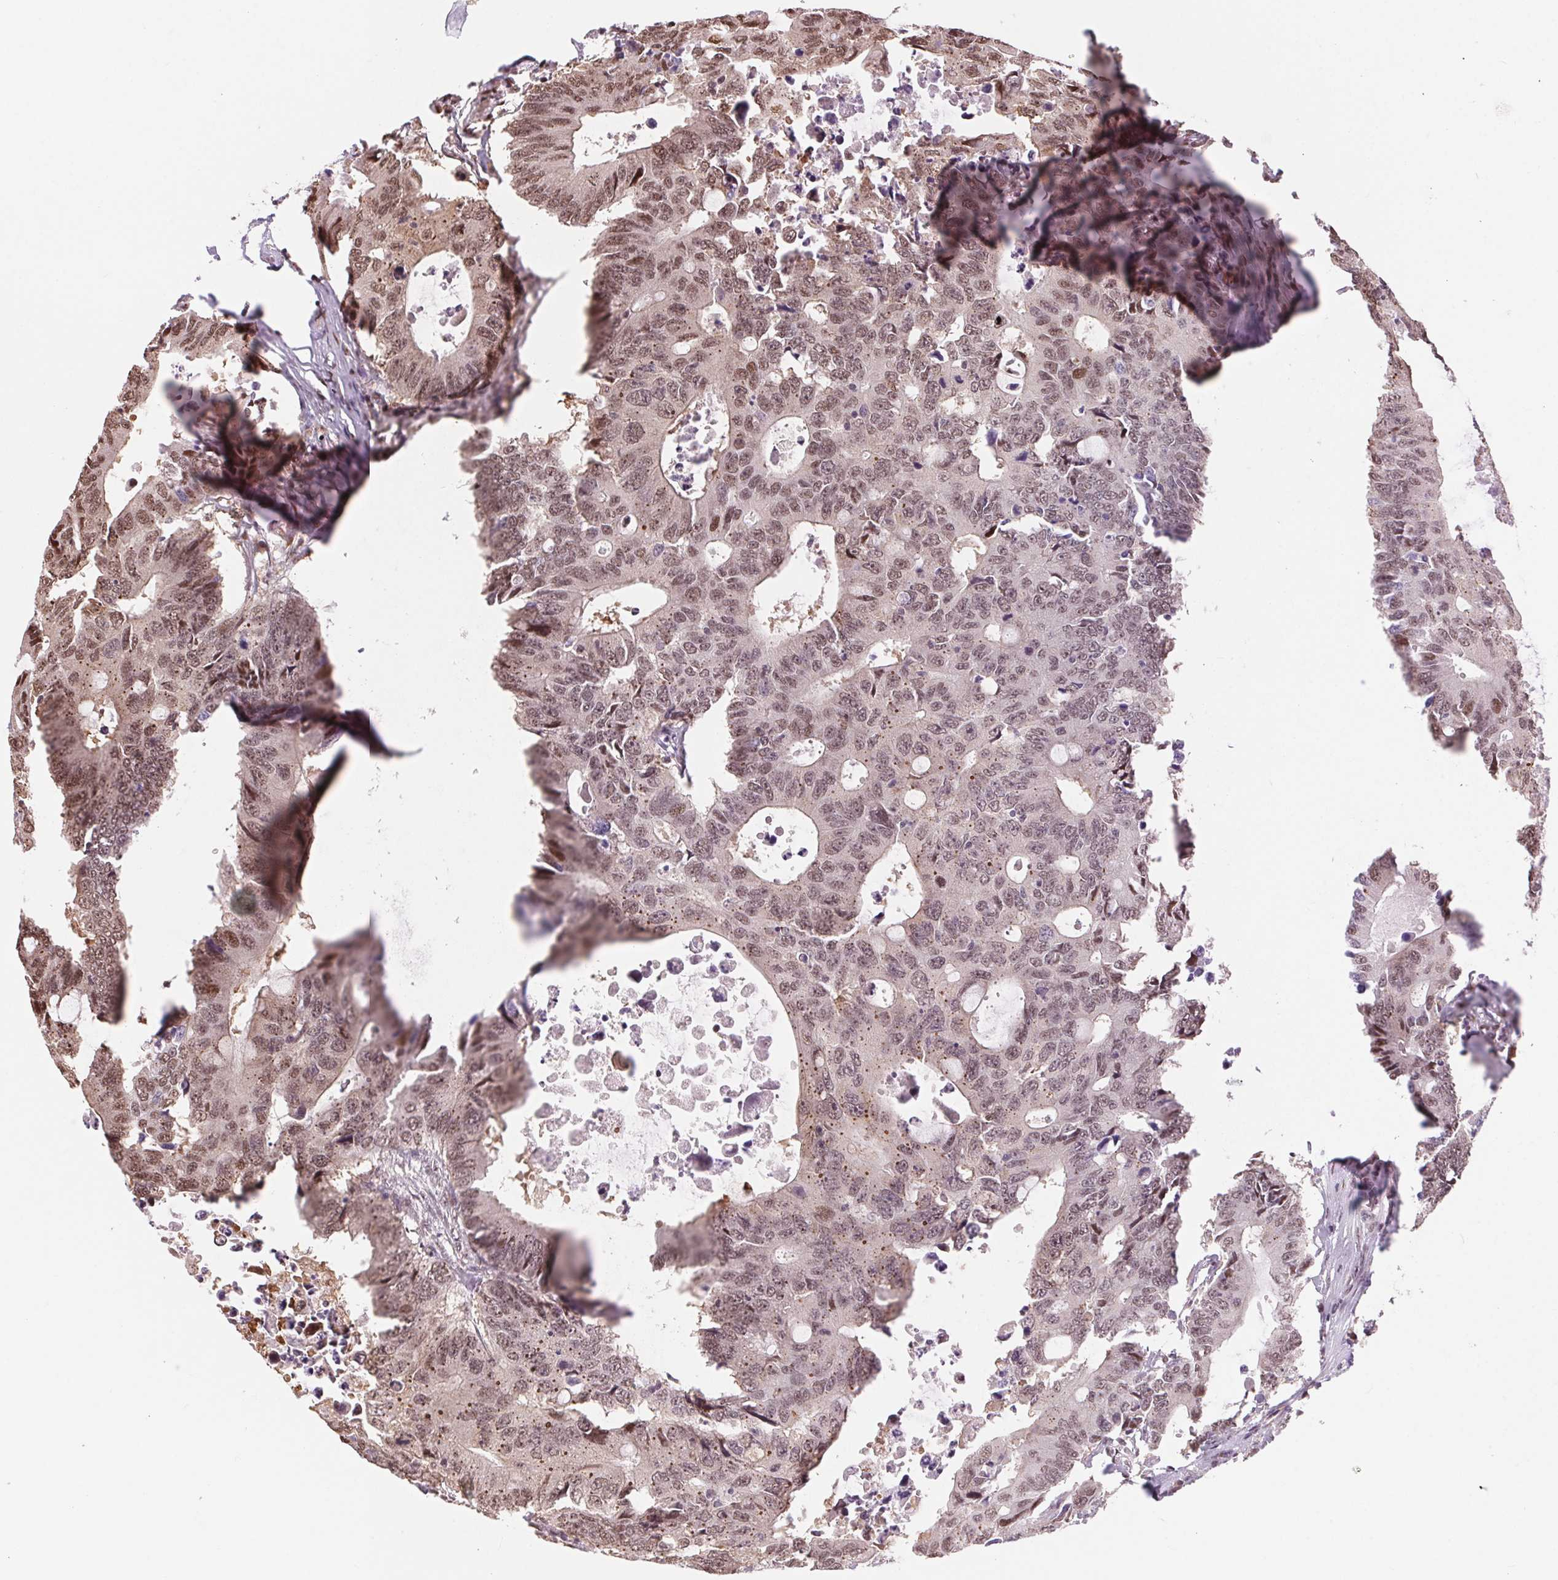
{"staining": {"intensity": "moderate", "quantity": ">75%", "location": "nuclear"}, "tissue": "colorectal cancer", "cell_type": "Tumor cells", "image_type": "cancer", "snomed": [{"axis": "morphology", "description": "Adenocarcinoma, NOS"}, {"axis": "topography", "description": "Colon"}], "caption": "Immunohistochemical staining of adenocarcinoma (colorectal) displays medium levels of moderate nuclear protein positivity in about >75% of tumor cells.", "gene": "RAD23A", "patient": {"sex": "male", "age": 71}}